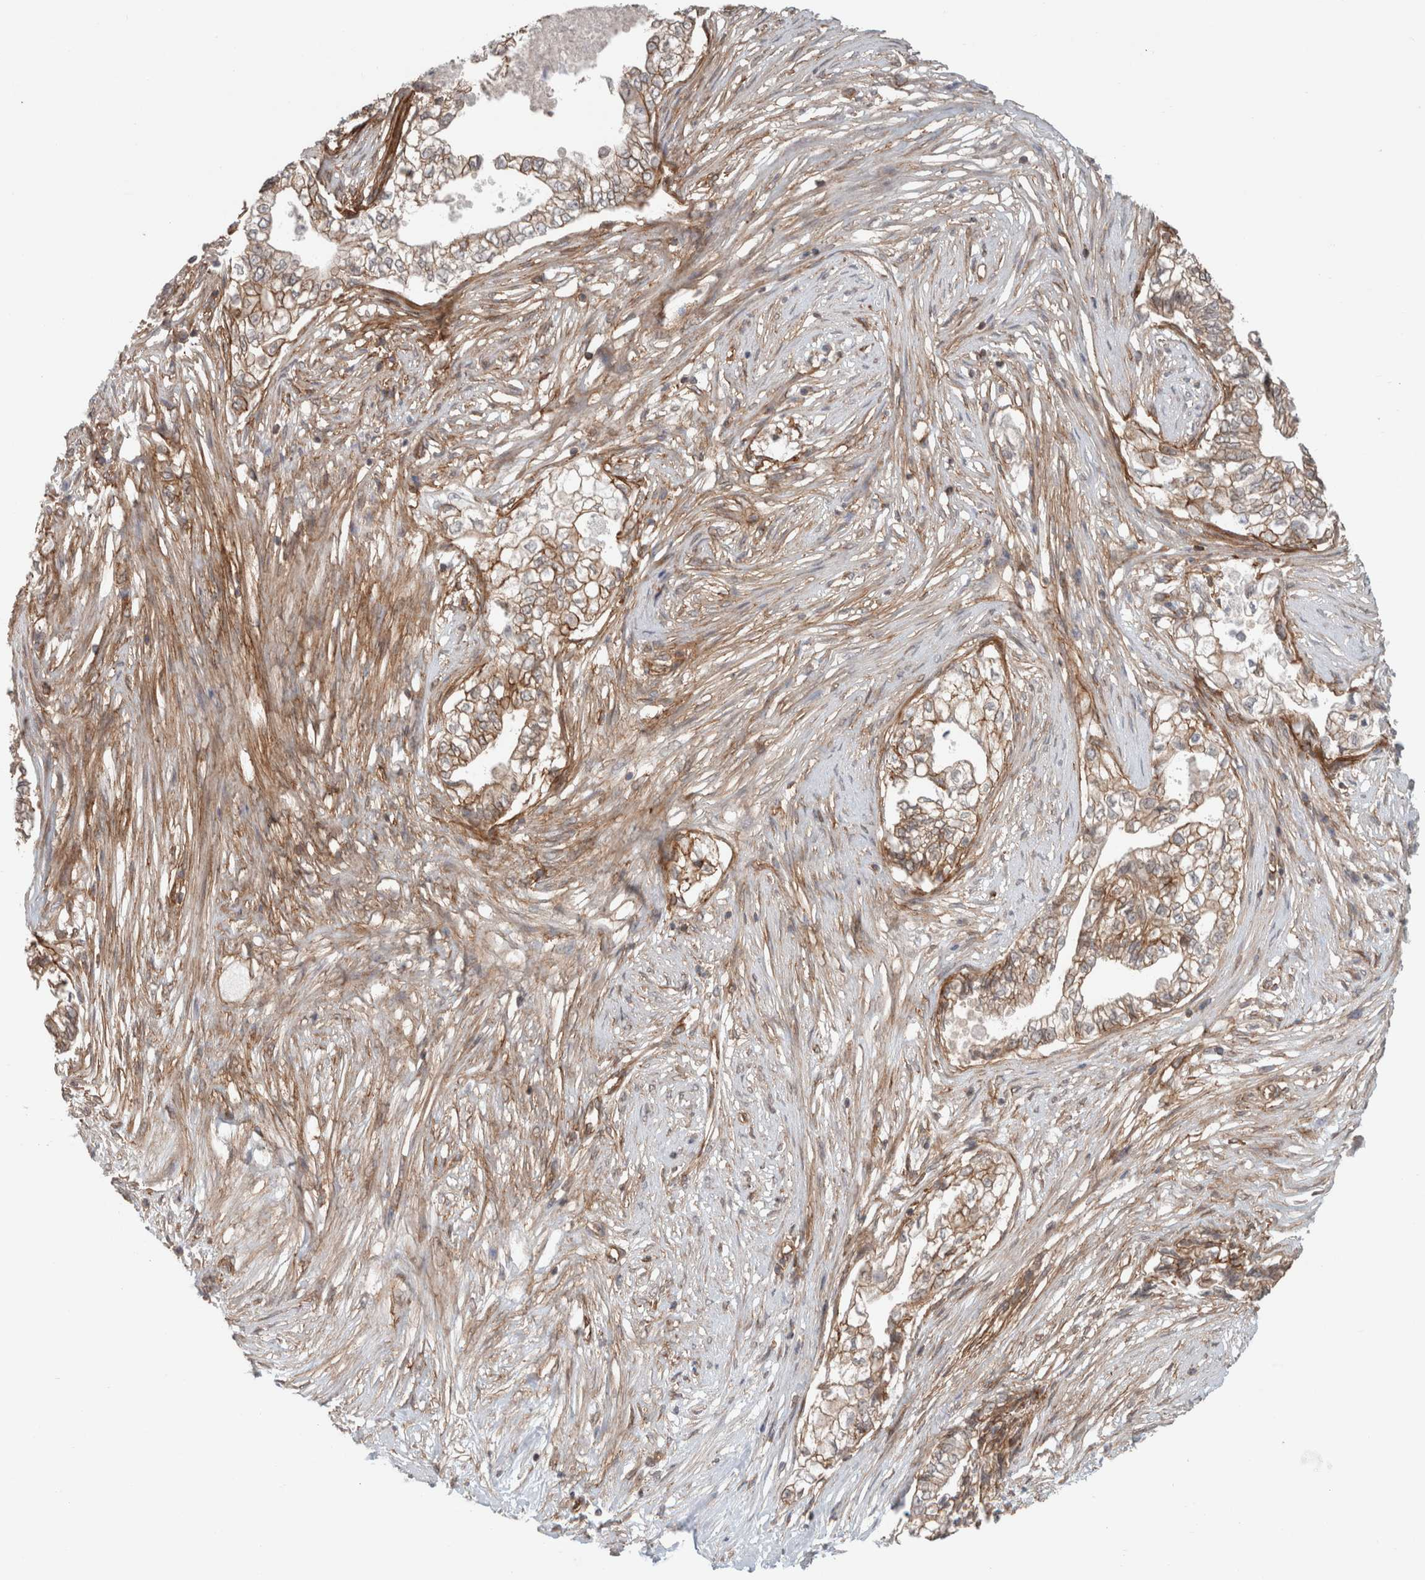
{"staining": {"intensity": "moderate", "quantity": ">75%", "location": "cytoplasmic/membranous"}, "tissue": "pancreatic cancer", "cell_type": "Tumor cells", "image_type": "cancer", "snomed": [{"axis": "morphology", "description": "Adenocarcinoma, NOS"}, {"axis": "topography", "description": "Pancreas"}], "caption": "DAB (3,3'-diaminobenzidine) immunohistochemical staining of adenocarcinoma (pancreatic) shows moderate cytoplasmic/membranous protein staining in approximately >75% of tumor cells.", "gene": "RASAL2", "patient": {"sex": "male", "age": 72}}